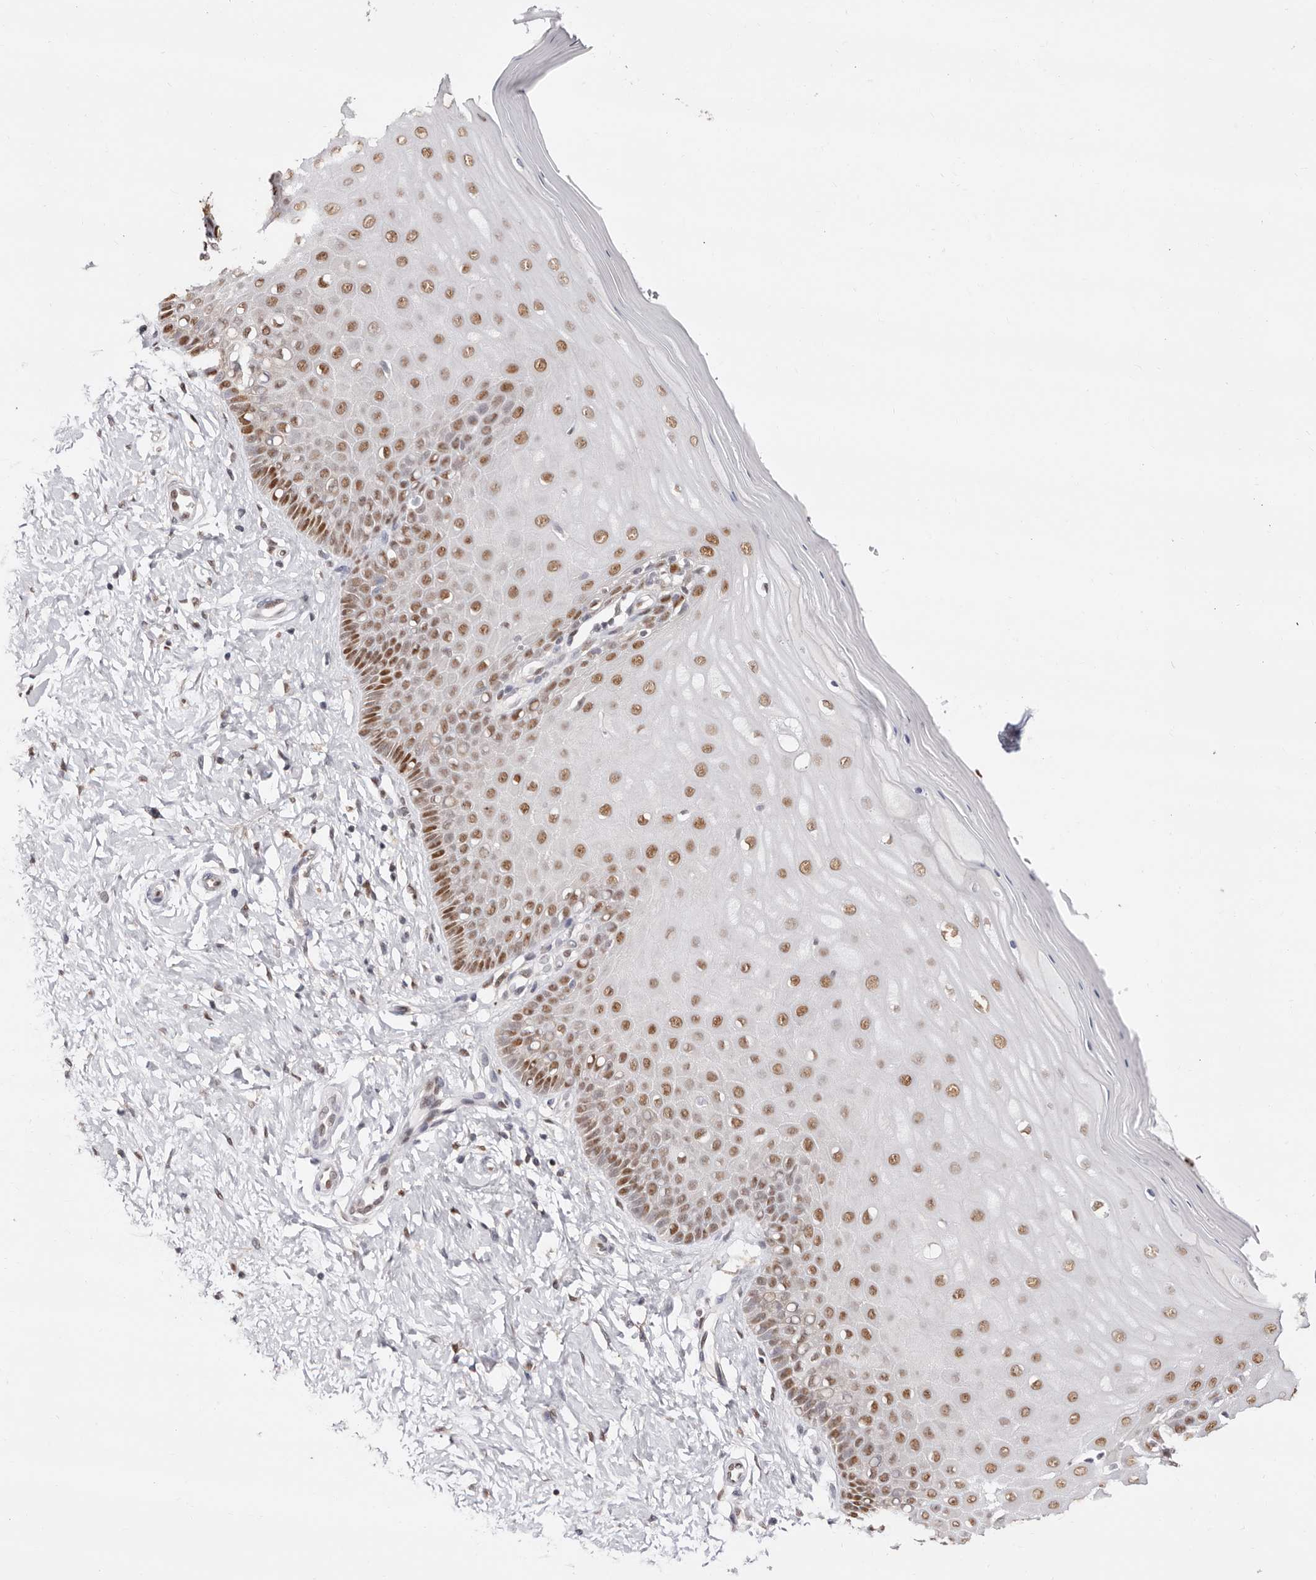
{"staining": {"intensity": "moderate", "quantity": ">75%", "location": "nuclear"}, "tissue": "cervix", "cell_type": "Glandular cells", "image_type": "normal", "snomed": [{"axis": "morphology", "description": "Normal tissue, NOS"}, {"axis": "topography", "description": "Cervix"}], "caption": "Immunohistochemical staining of unremarkable human cervix displays >75% levels of moderate nuclear protein positivity in approximately >75% of glandular cells.", "gene": "TKT", "patient": {"sex": "female", "age": 55}}